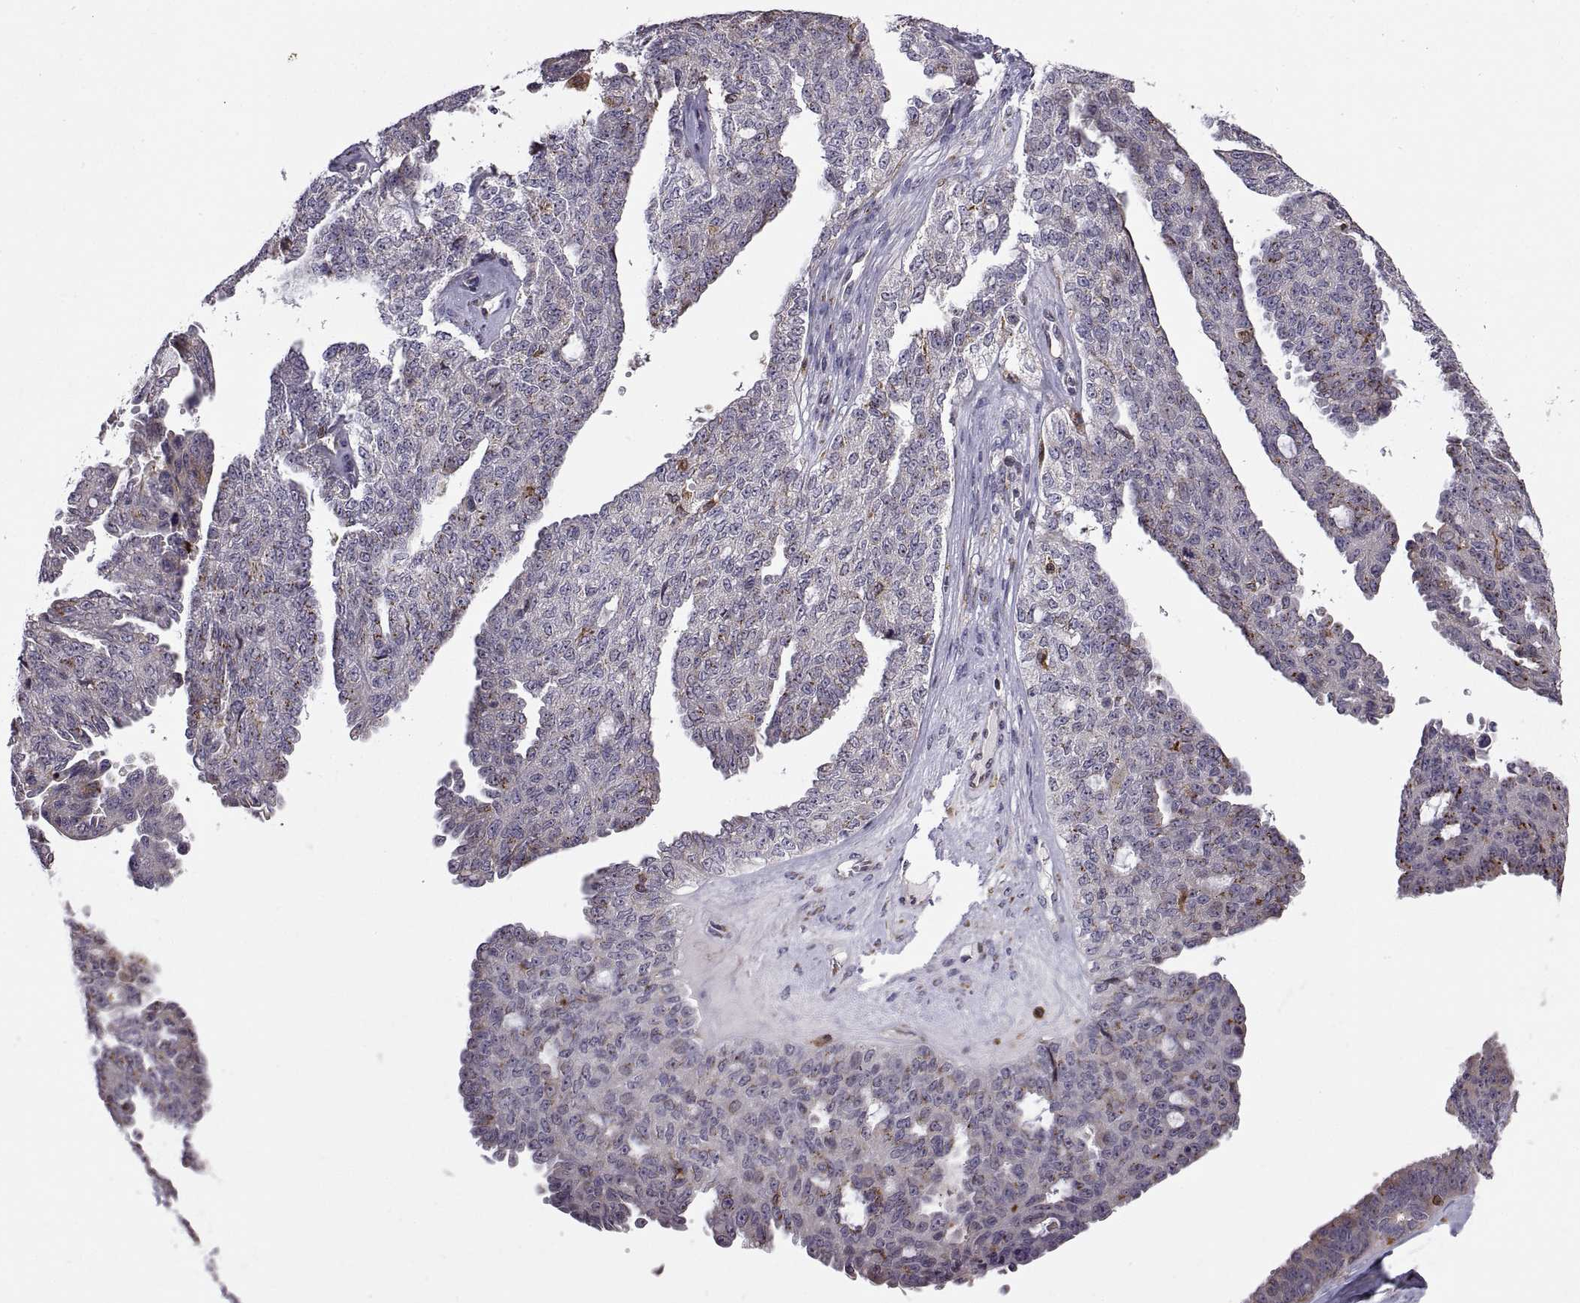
{"staining": {"intensity": "negative", "quantity": "none", "location": "none"}, "tissue": "ovarian cancer", "cell_type": "Tumor cells", "image_type": "cancer", "snomed": [{"axis": "morphology", "description": "Cystadenocarcinoma, serous, NOS"}, {"axis": "topography", "description": "Ovary"}], "caption": "High magnification brightfield microscopy of ovarian cancer (serous cystadenocarcinoma) stained with DAB (brown) and counterstained with hematoxylin (blue): tumor cells show no significant positivity.", "gene": "ACAP1", "patient": {"sex": "female", "age": 71}}